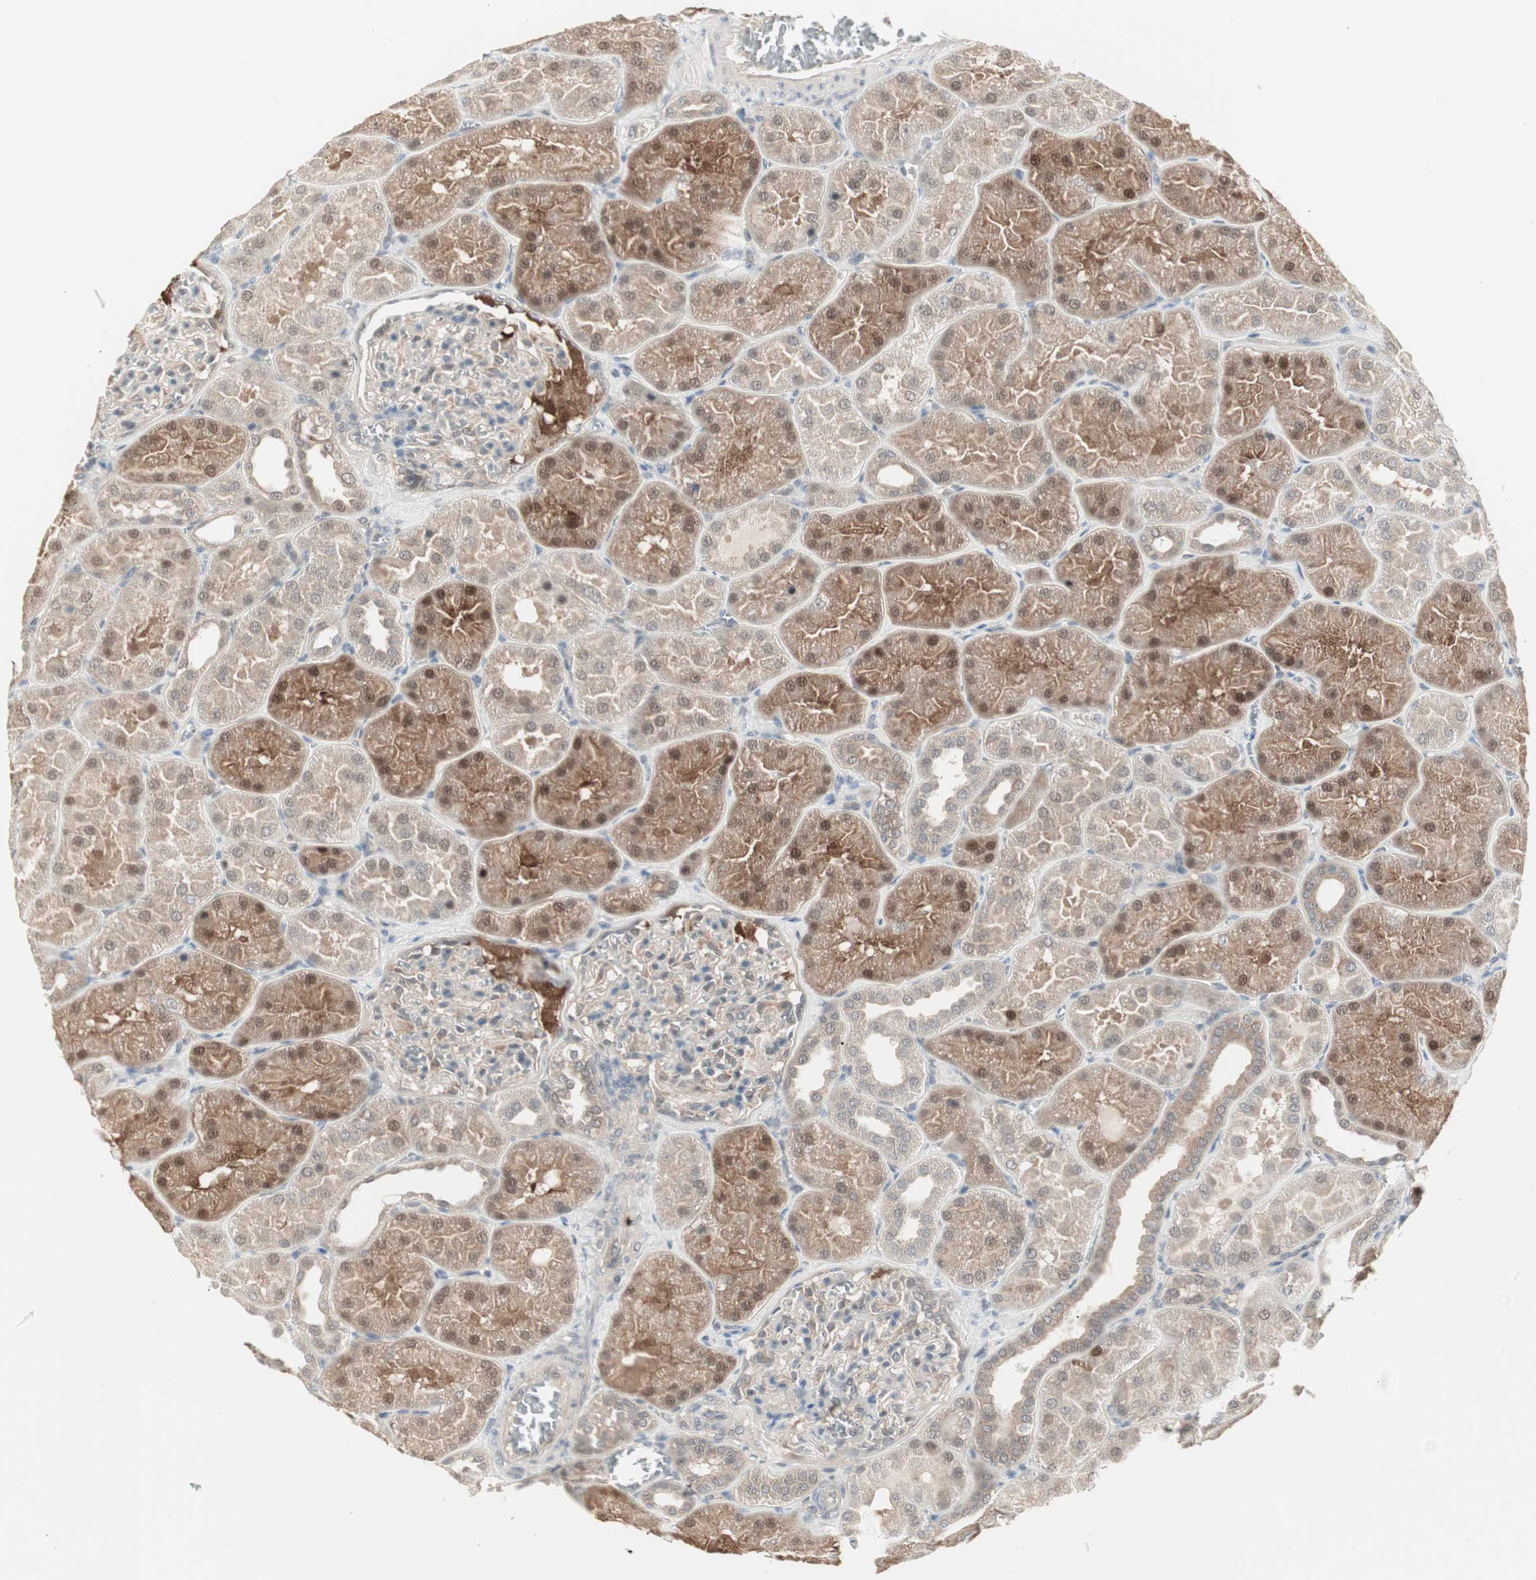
{"staining": {"intensity": "weak", "quantity": "<25%", "location": "cytoplasmic/membranous"}, "tissue": "kidney", "cell_type": "Cells in glomeruli", "image_type": "normal", "snomed": [{"axis": "morphology", "description": "Normal tissue, NOS"}, {"axis": "topography", "description": "Kidney"}], "caption": "IHC histopathology image of normal kidney: kidney stained with DAB shows no significant protein positivity in cells in glomeruli. (Stains: DAB immunohistochemistry (IHC) with hematoxylin counter stain, Microscopy: brightfield microscopy at high magnification).", "gene": "PTPA", "patient": {"sex": "male", "age": 28}}